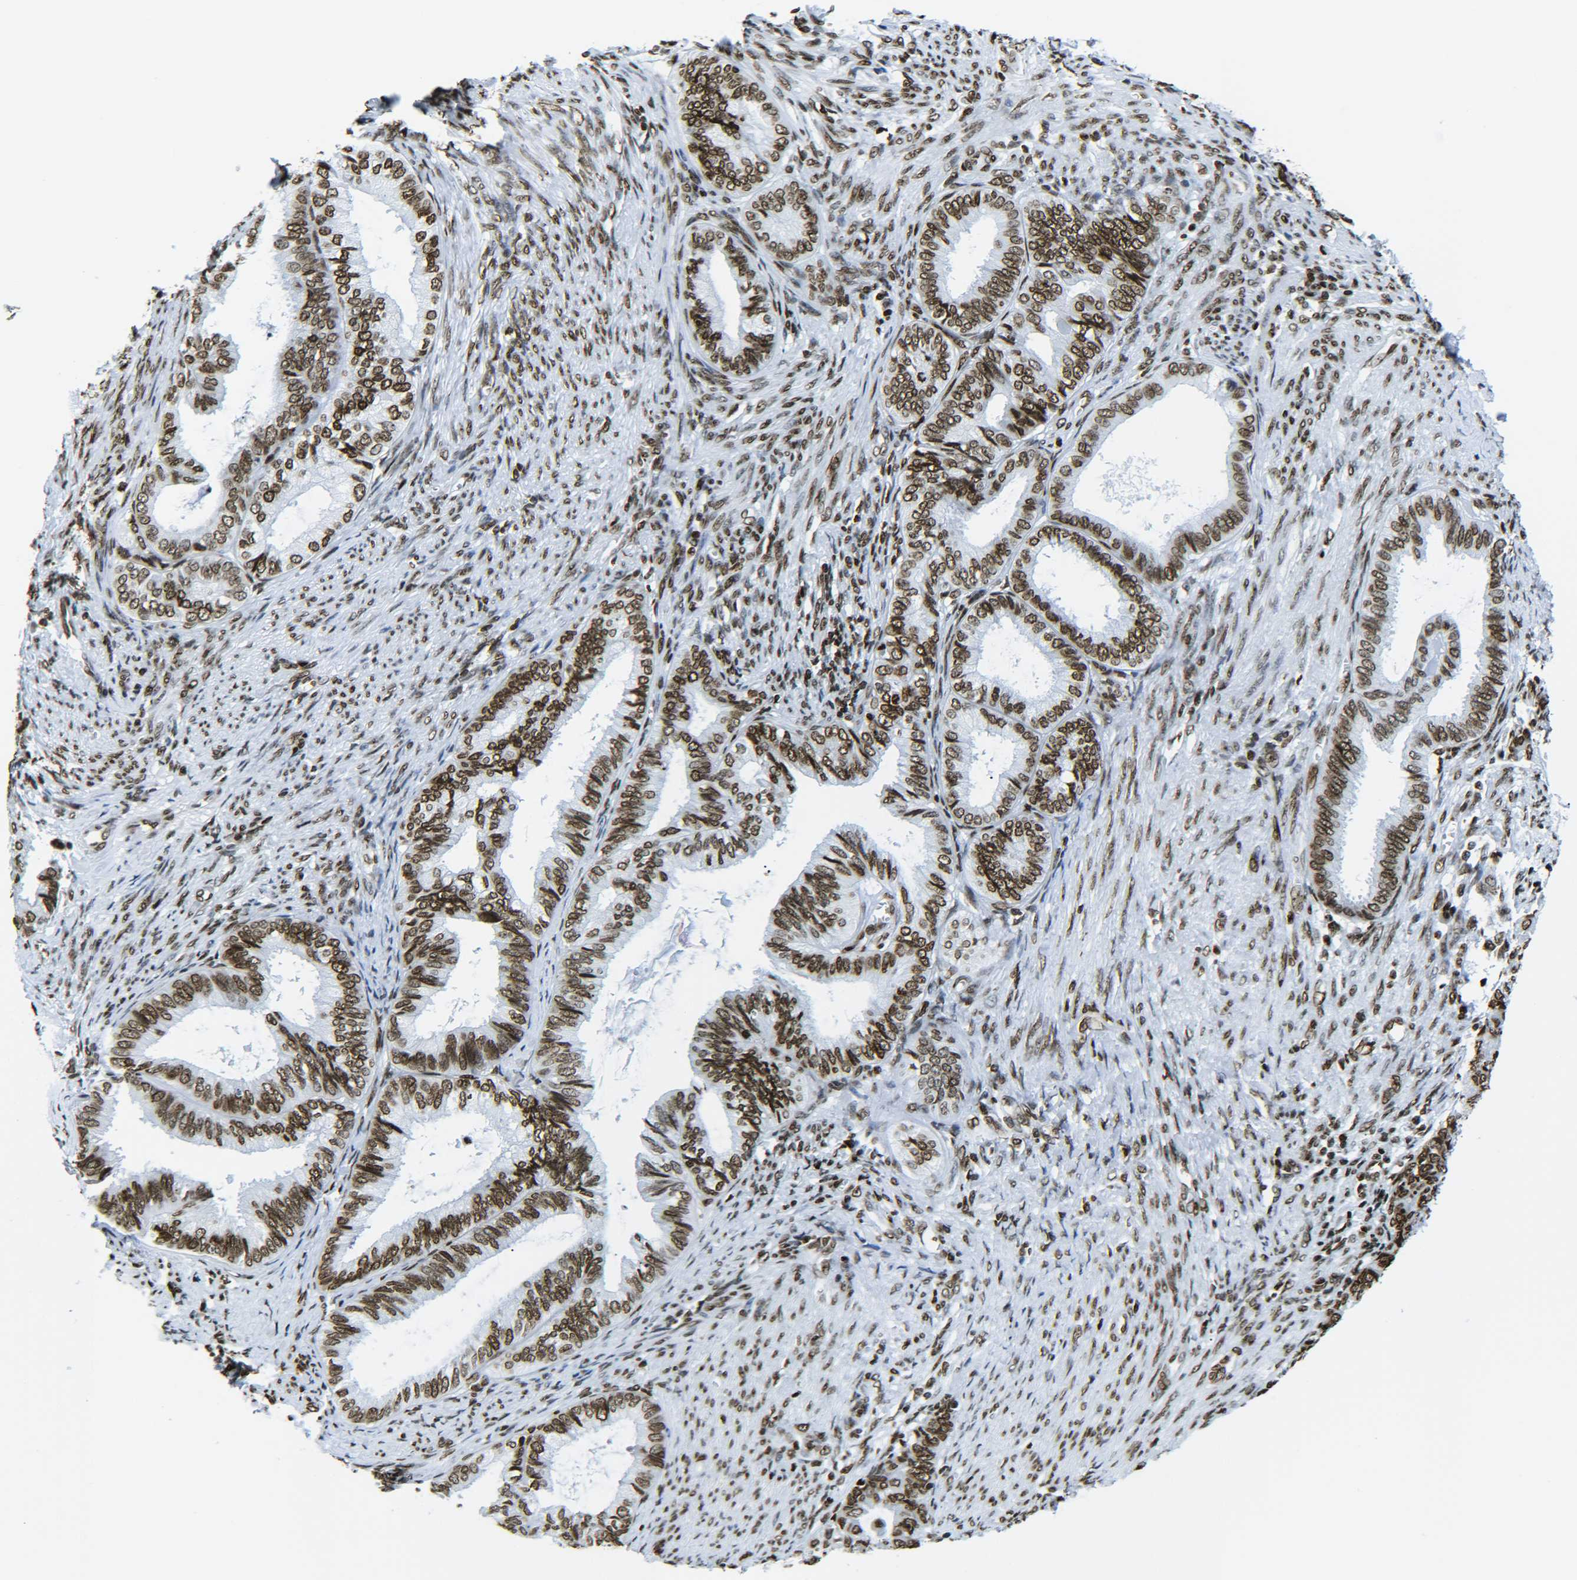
{"staining": {"intensity": "moderate", "quantity": ">75%", "location": "nuclear"}, "tissue": "endometrial cancer", "cell_type": "Tumor cells", "image_type": "cancer", "snomed": [{"axis": "morphology", "description": "Adenocarcinoma, NOS"}, {"axis": "topography", "description": "Endometrium"}], "caption": "Protein analysis of endometrial cancer (adenocarcinoma) tissue demonstrates moderate nuclear positivity in approximately >75% of tumor cells.", "gene": "H2AX", "patient": {"sex": "female", "age": 86}}